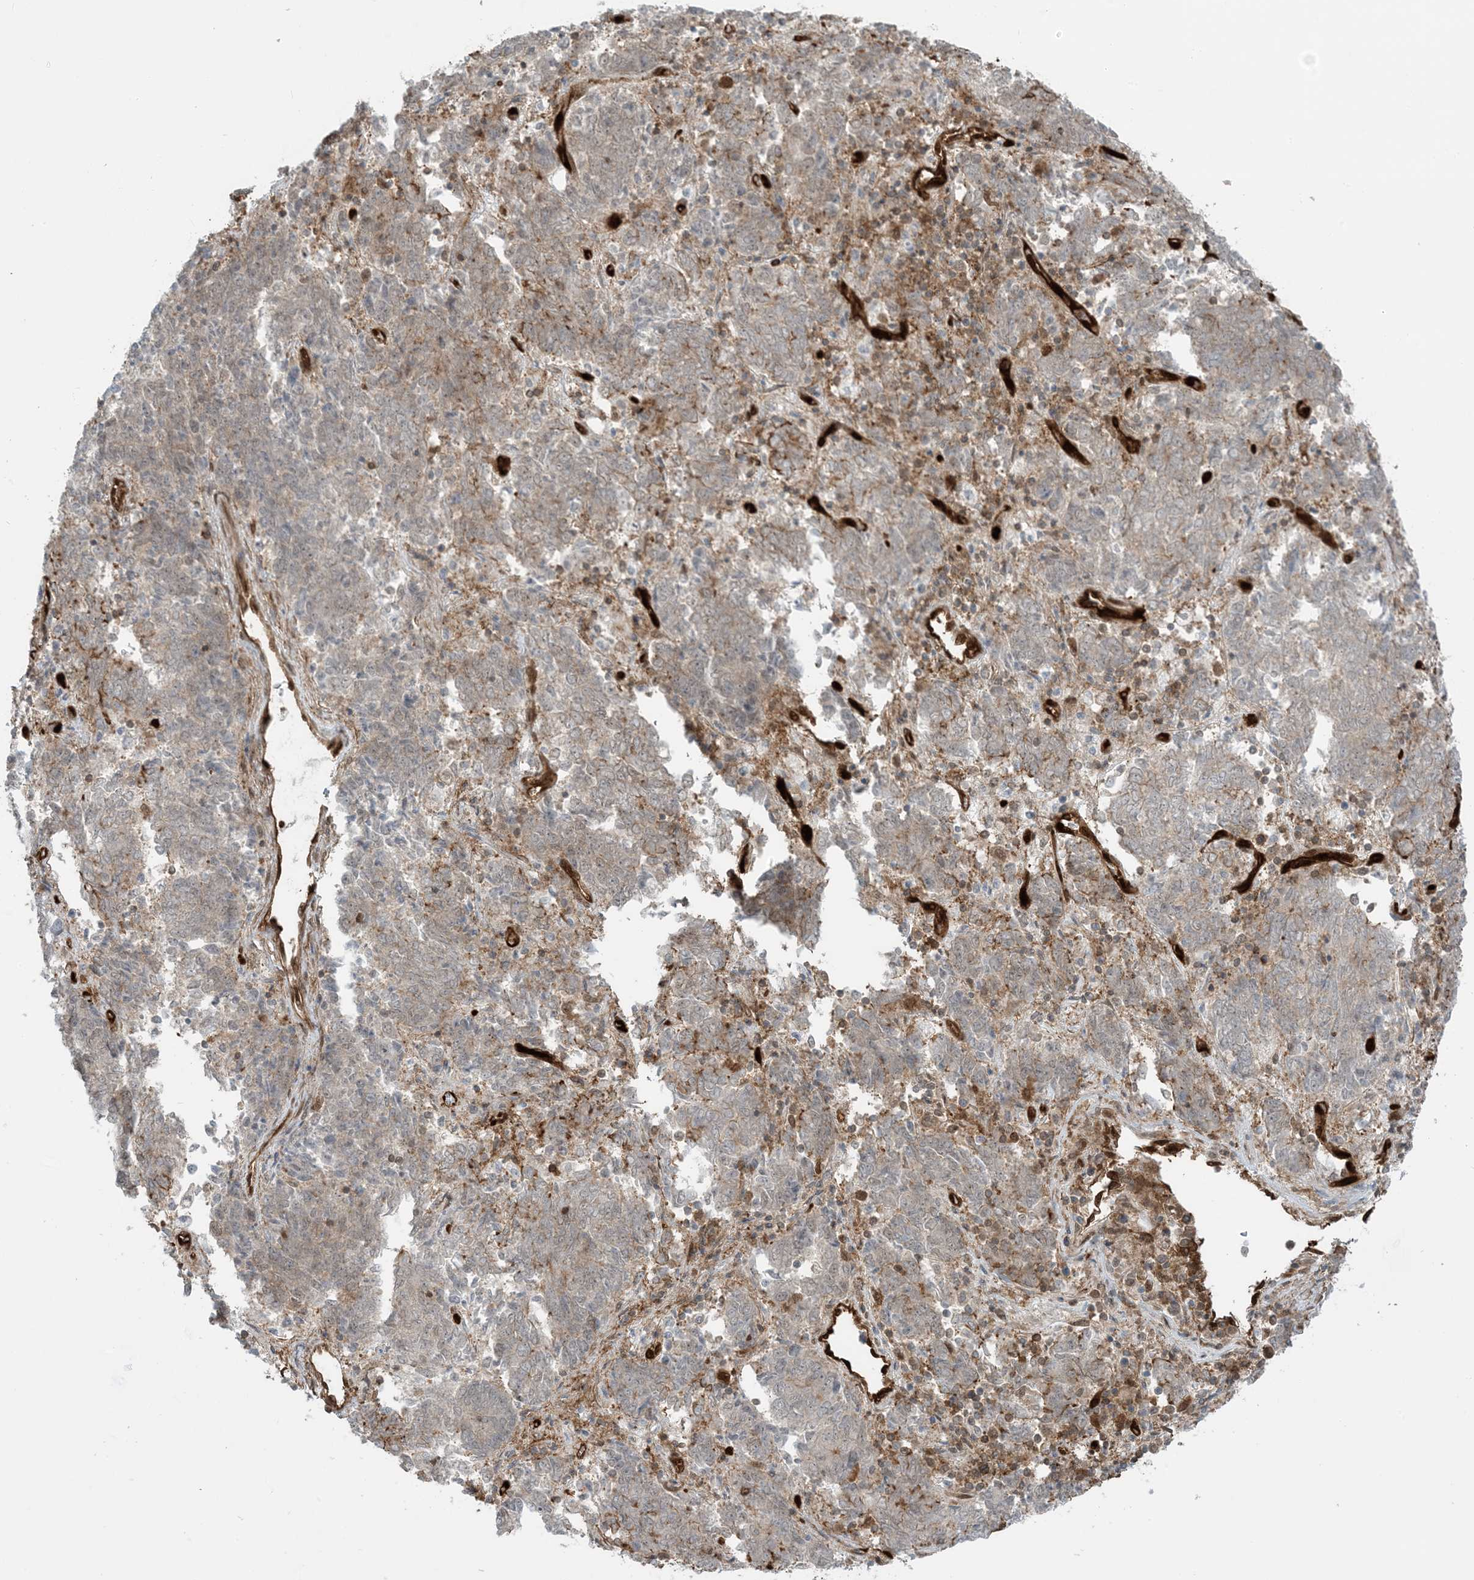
{"staining": {"intensity": "negative", "quantity": "none", "location": "none"}, "tissue": "endometrial cancer", "cell_type": "Tumor cells", "image_type": "cancer", "snomed": [{"axis": "morphology", "description": "Adenocarcinoma, NOS"}, {"axis": "topography", "description": "Endometrium"}], "caption": "Immunohistochemistry micrograph of endometrial adenocarcinoma stained for a protein (brown), which shows no expression in tumor cells.", "gene": "PPM1F", "patient": {"sex": "female", "age": 80}}